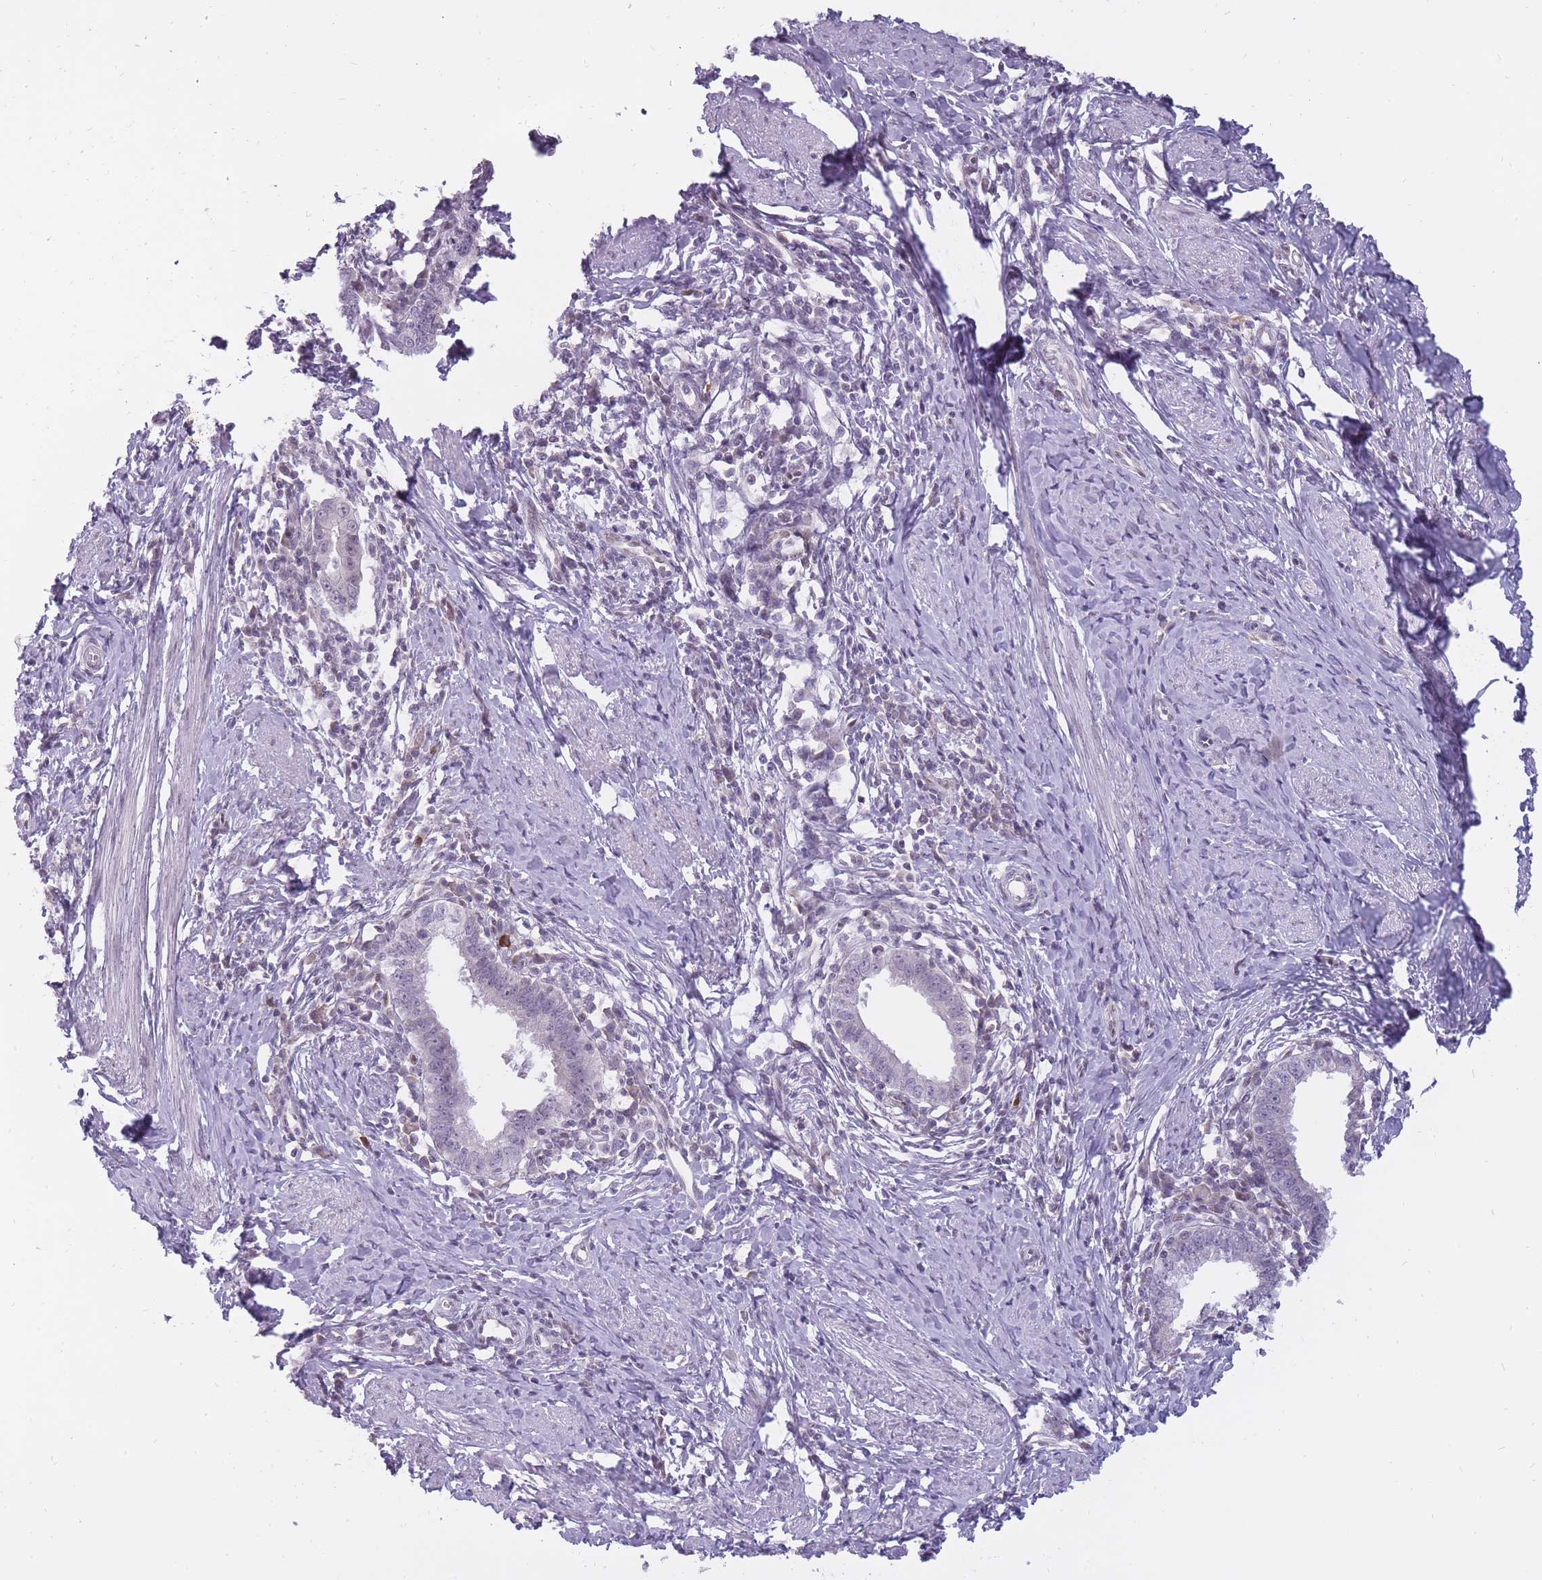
{"staining": {"intensity": "negative", "quantity": "none", "location": "none"}, "tissue": "cervical cancer", "cell_type": "Tumor cells", "image_type": "cancer", "snomed": [{"axis": "morphology", "description": "Adenocarcinoma, NOS"}, {"axis": "topography", "description": "Cervix"}], "caption": "This is an immunohistochemistry photomicrograph of cervical cancer. There is no expression in tumor cells.", "gene": "POMZP3", "patient": {"sex": "female", "age": 36}}